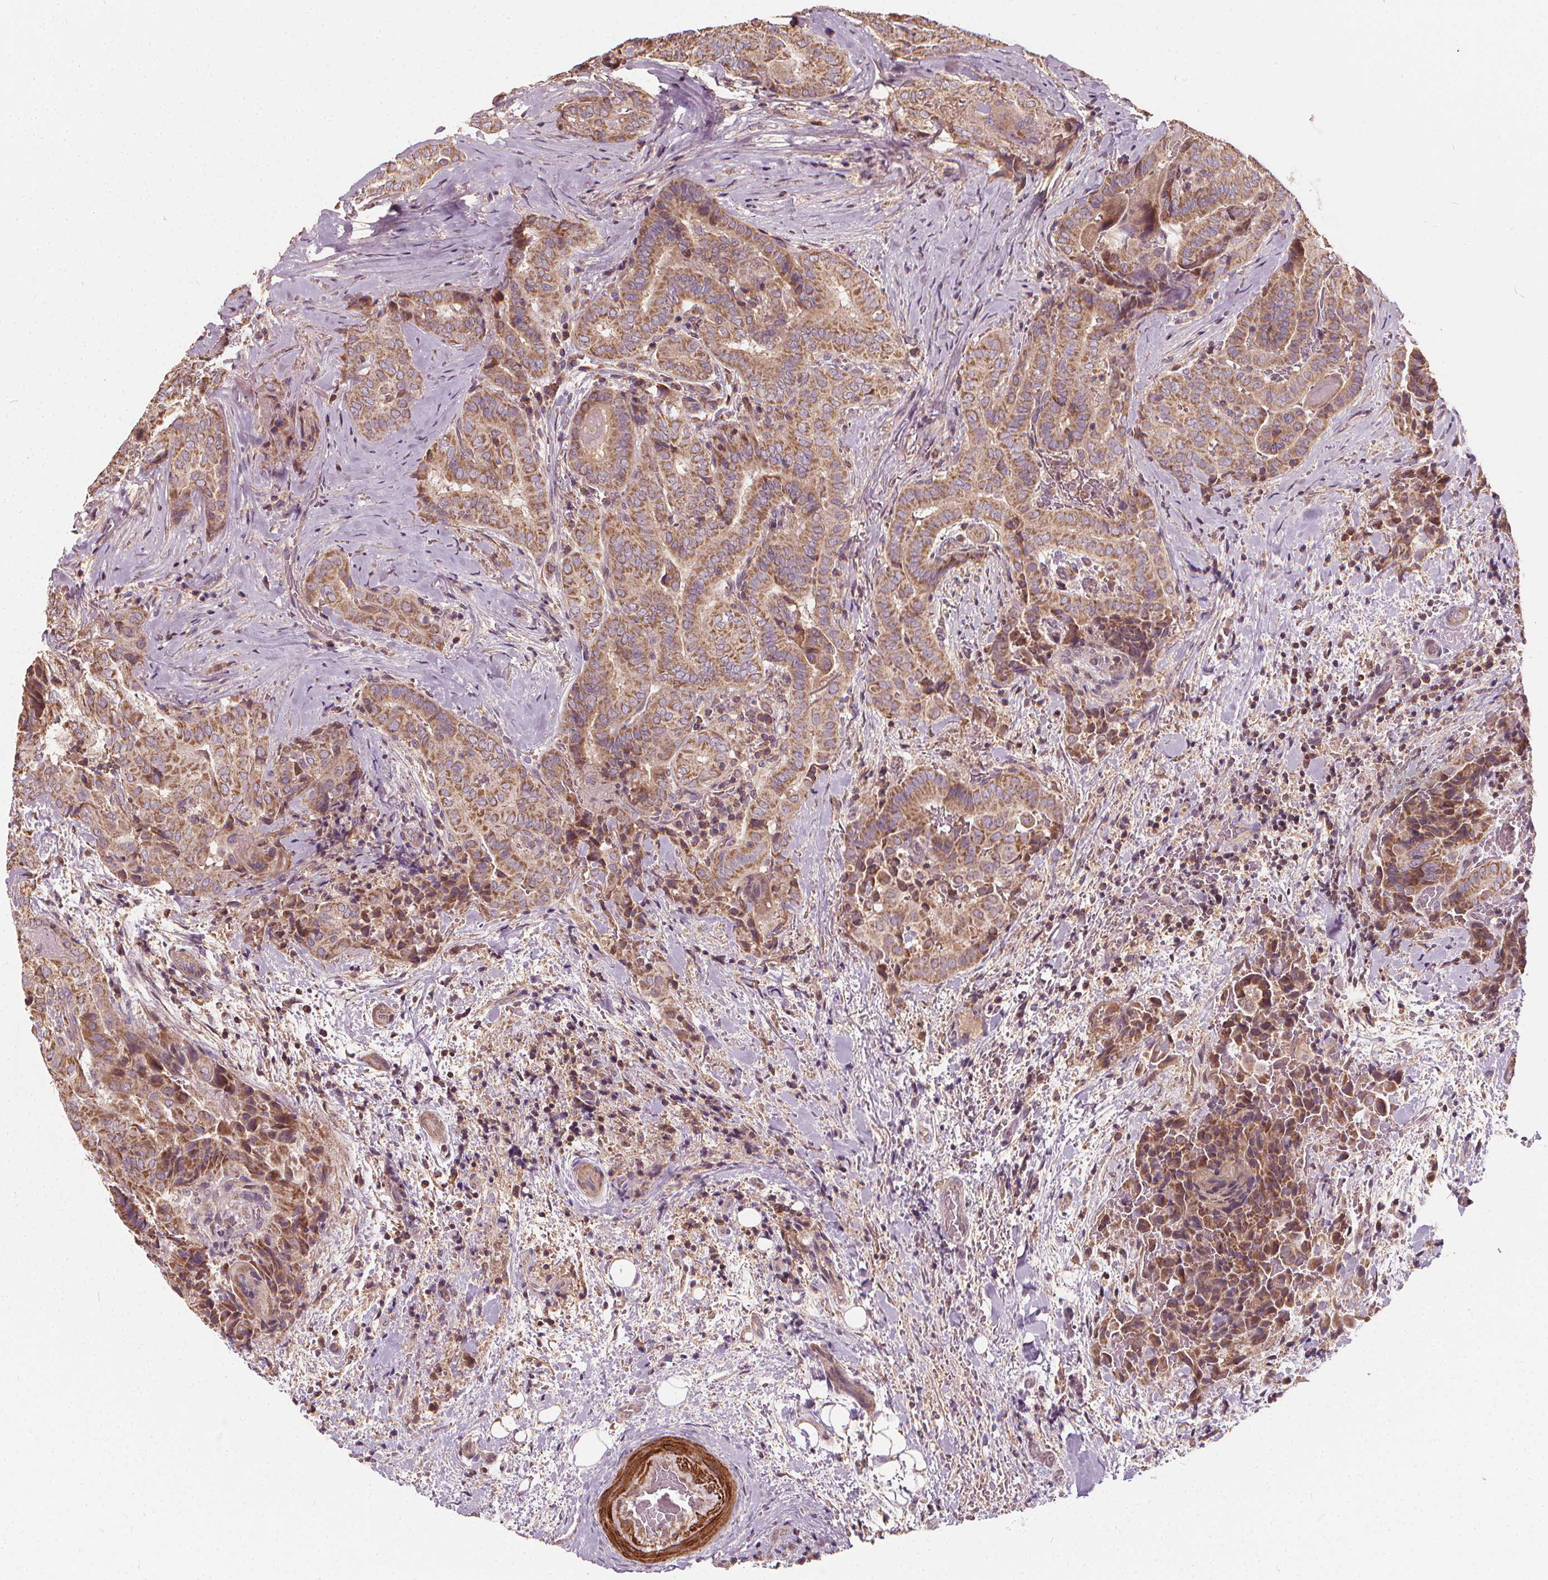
{"staining": {"intensity": "moderate", "quantity": ">75%", "location": "cytoplasmic/membranous"}, "tissue": "thyroid cancer", "cell_type": "Tumor cells", "image_type": "cancer", "snomed": [{"axis": "morphology", "description": "Papillary adenocarcinoma, NOS"}, {"axis": "topography", "description": "Thyroid gland"}], "caption": "Thyroid cancer stained with IHC demonstrates moderate cytoplasmic/membranous staining in about >75% of tumor cells. (Stains: DAB (3,3'-diaminobenzidine) in brown, nuclei in blue, Microscopy: brightfield microscopy at high magnification).", "gene": "ORAI2", "patient": {"sex": "female", "age": 61}}